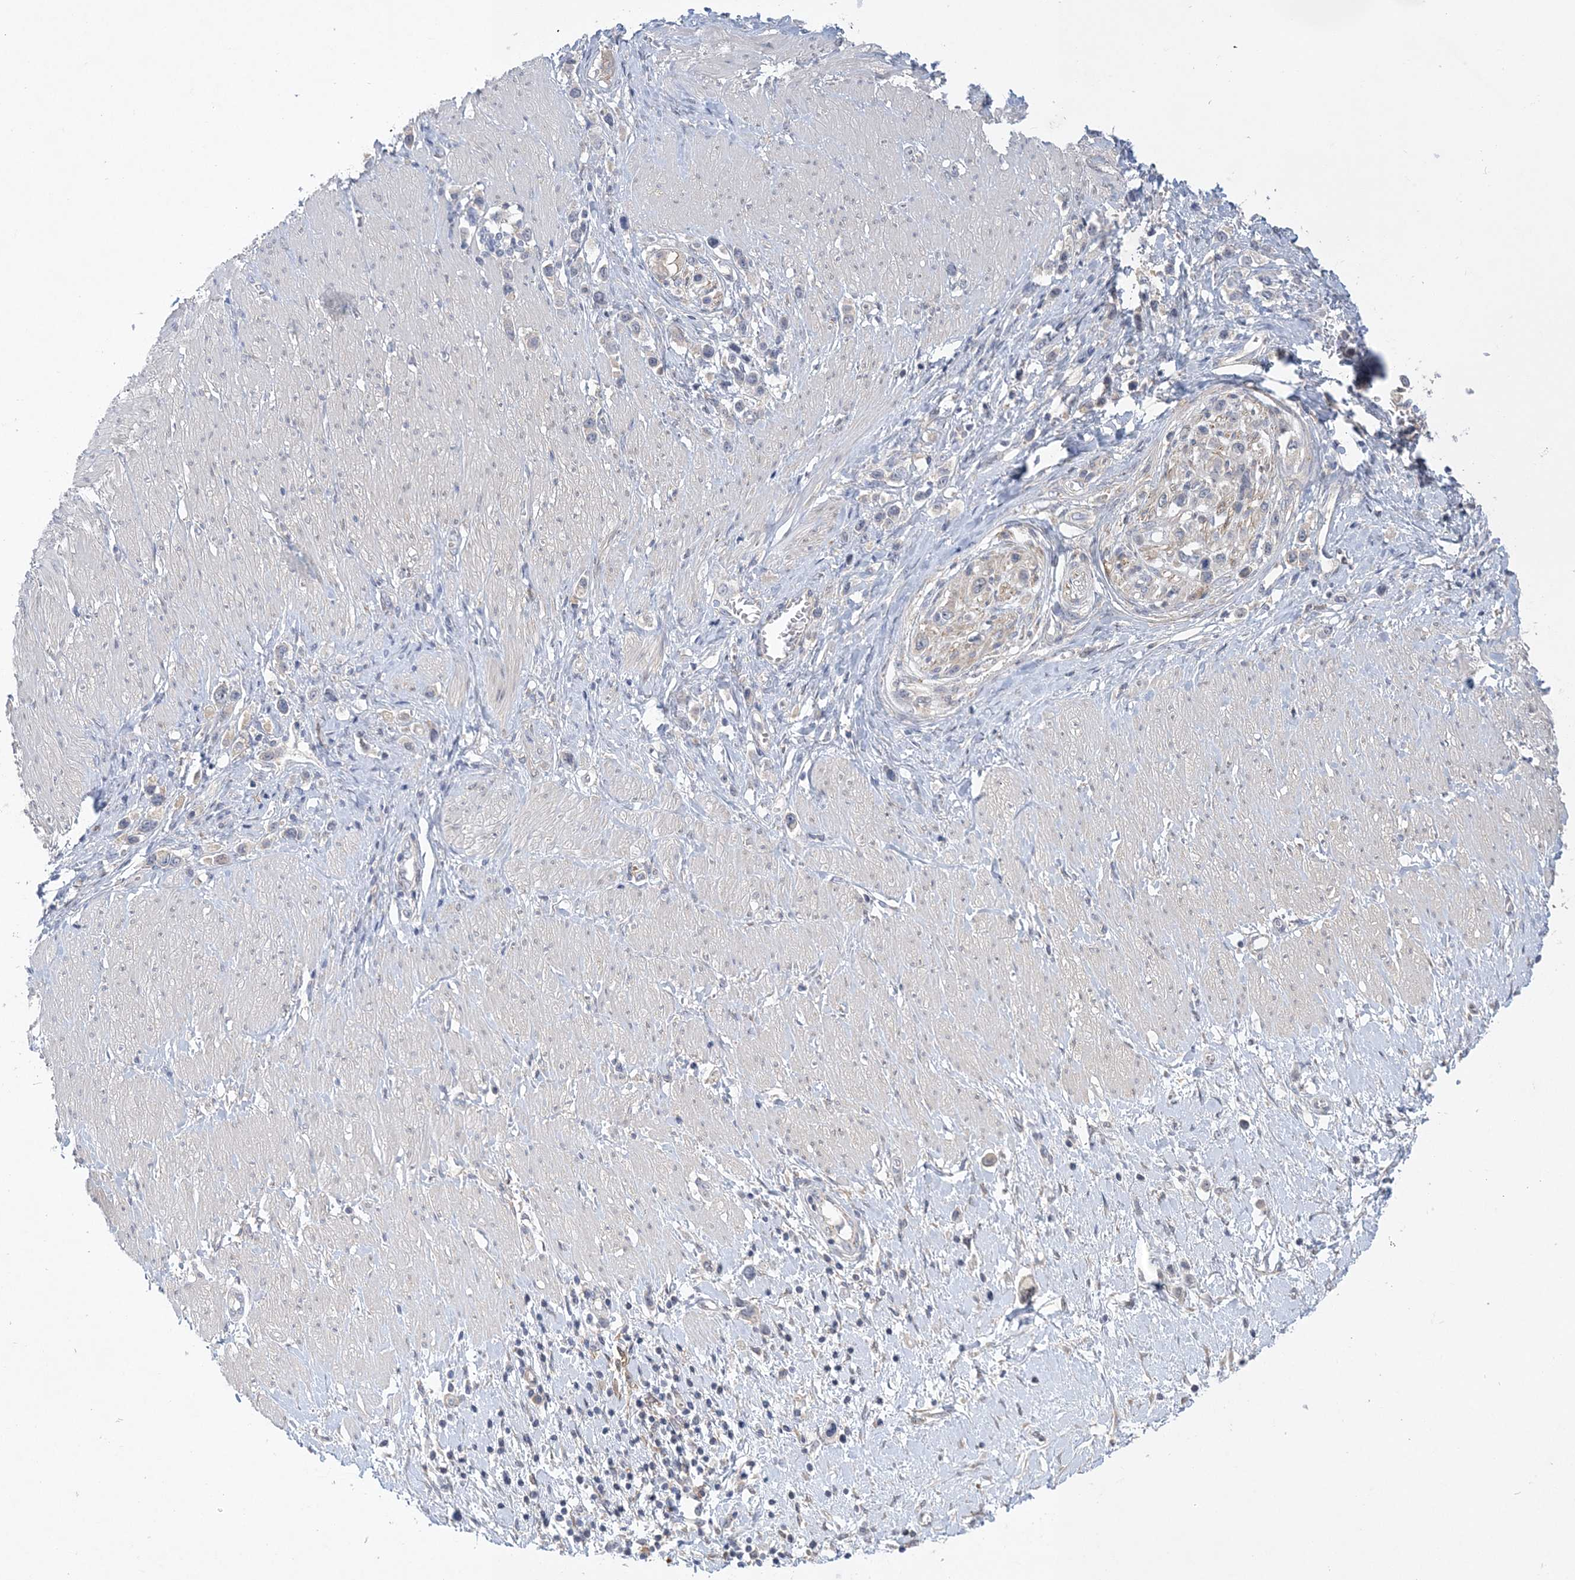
{"staining": {"intensity": "negative", "quantity": "none", "location": "none"}, "tissue": "stomach cancer", "cell_type": "Tumor cells", "image_type": "cancer", "snomed": [{"axis": "morphology", "description": "Normal tissue, NOS"}, {"axis": "morphology", "description": "Adenocarcinoma, NOS"}, {"axis": "topography", "description": "Stomach, upper"}, {"axis": "topography", "description": "Stomach"}], "caption": "IHC of stomach adenocarcinoma demonstrates no expression in tumor cells.", "gene": "ANKRD35", "patient": {"sex": "female", "age": 65}}